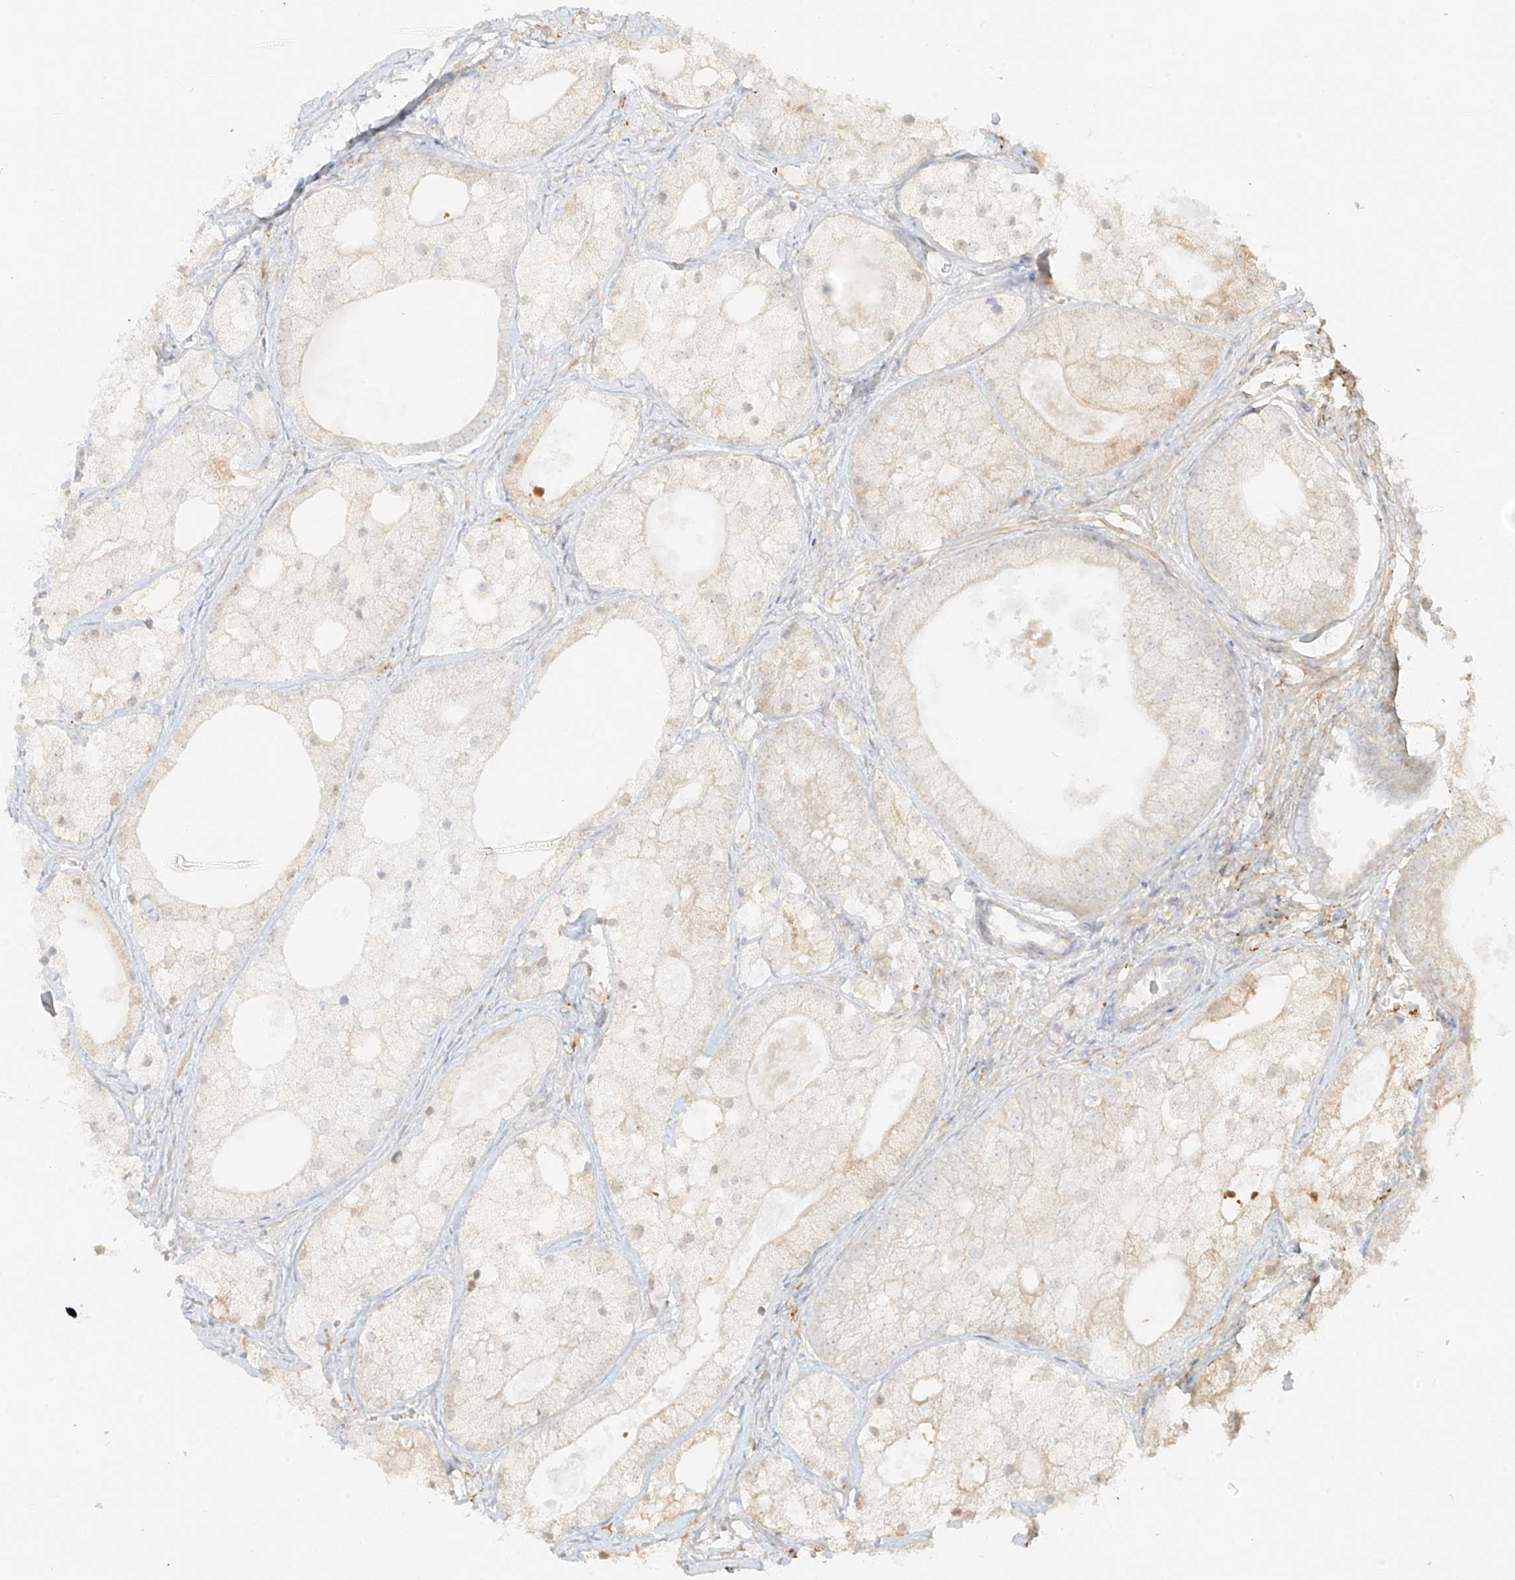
{"staining": {"intensity": "negative", "quantity": "none", "location": "none"}, "tissue": "prostate cancer", "cell_type": "Tumor cells", "image_type": "cancer", "snomed": [{"axis": "morphology", "description": "Adenocarcinoma, Low grade"}, {"axis": "topography", "description": "Prostate"}], "caption": "Low-grade adenocarcinoma (prostate) was stained to show a protein in brown. There is no significant staining in tumor cells.", "gene": "UPK1B", "patient": {"sex": "male", "age": 69}}